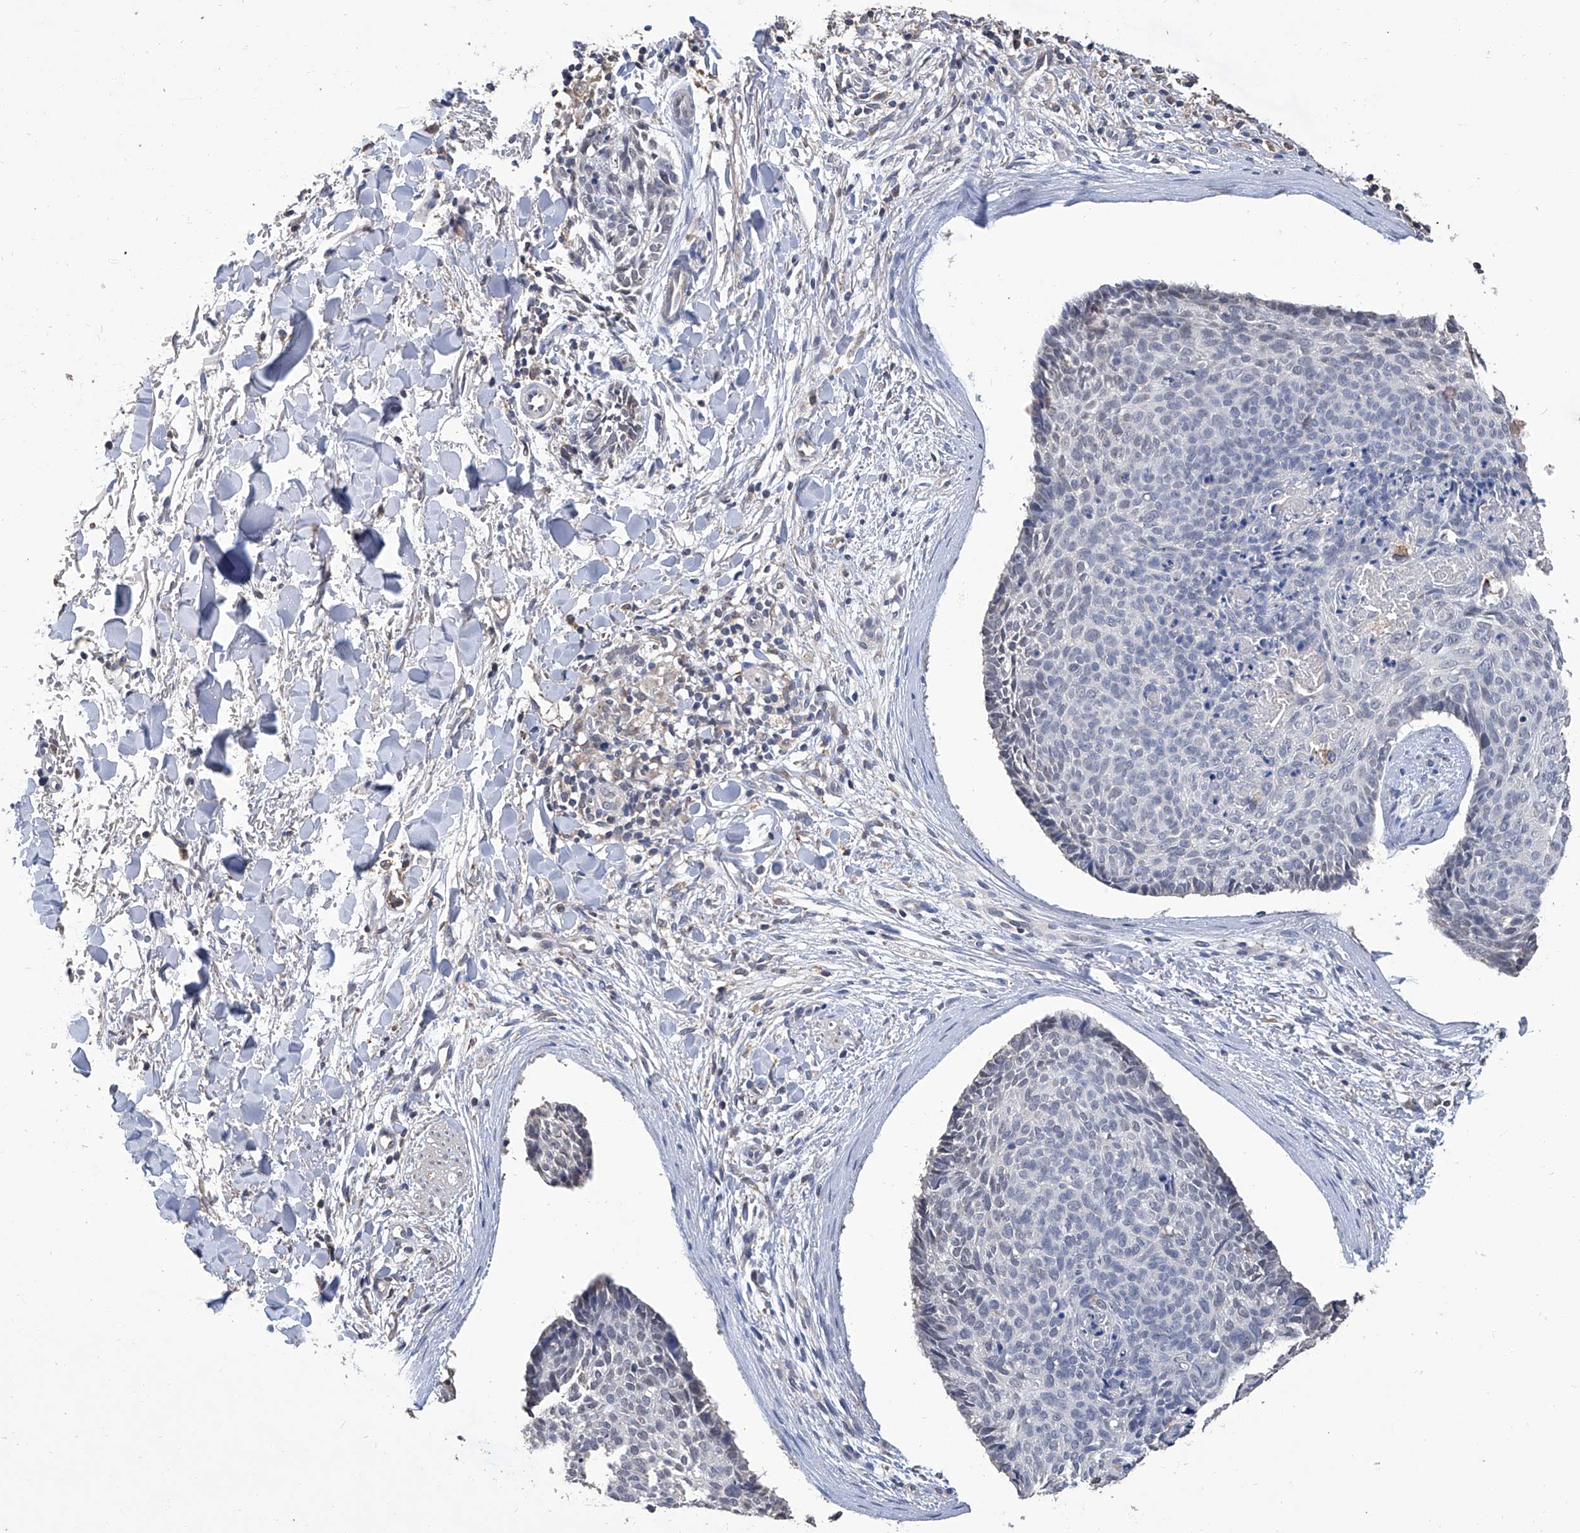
{"staining": {"intensity": "negative", "quantity": "none", "location": "none"}, "tissue": "skin cancer", "cell_type": "Tumor cells", "image_type": "cancer", "snomed": [{"axis": "morphology", "description": "Normal tissue, NOS"}, {"axis": "morphology", "description": "Basal cell carcinoma"}, {"axis": "topography", "description": "Skin"}], "caption": "Tumor cells are negative for protein expression in human skin cancer (basal cell carcinoma). Brightfield microscopy of immunohistochemistry stained with DAB (3,3'-diaminobenzidine) (brown) and hematoxylin (blue), captured at high magnification.", "gene": "GPT", "patient": {"sex": "female", "age": 56}}